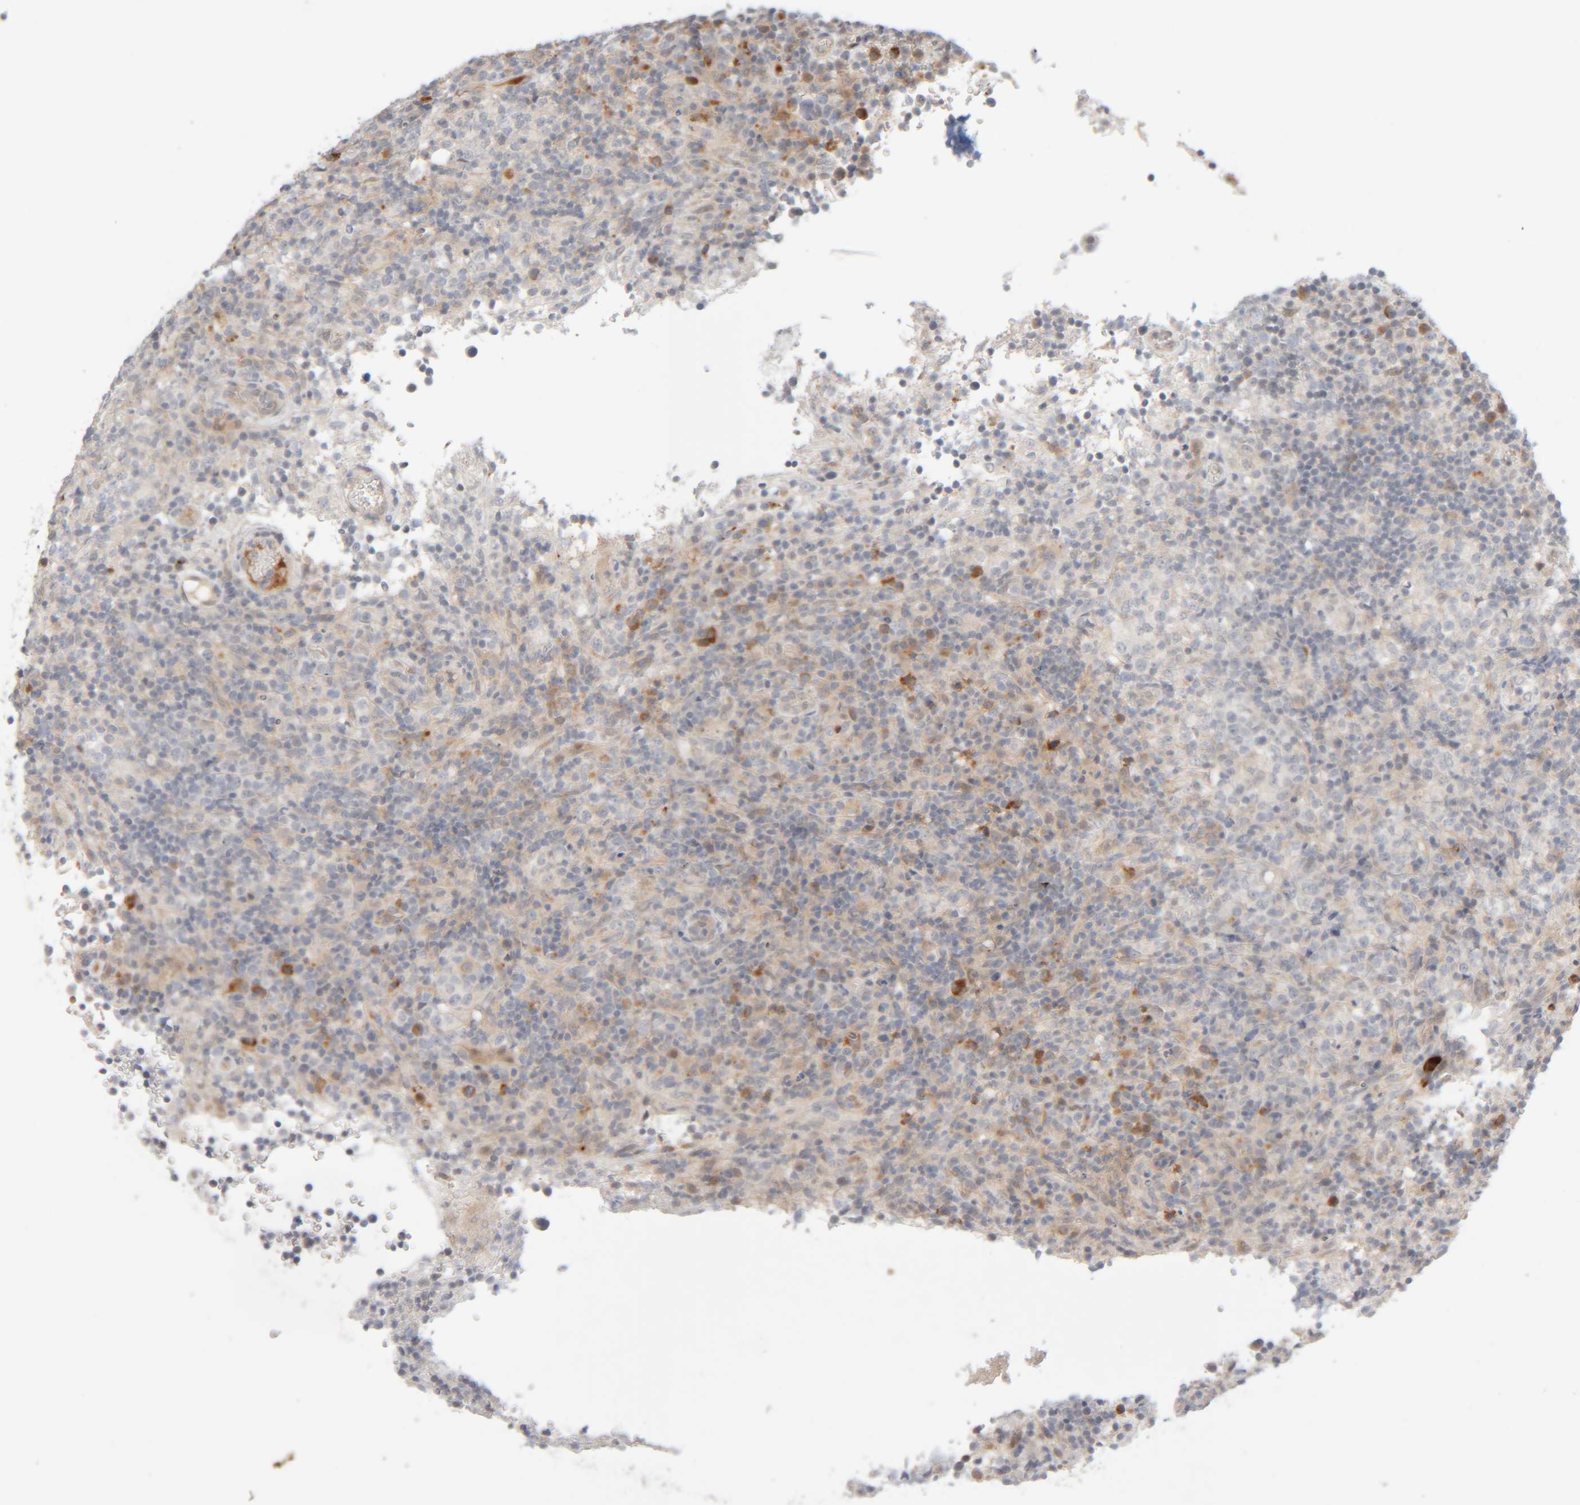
{"staining": {"intensity": "weak", "quantity": "<25%", "location": "cytoplasmic/membranous"}, "tissue": "lymphoma", "cell_type": "Tumor cells", "image_type": "cancer", "snomed": [{"axis": "morphology", "description": "Malignant lymphoma, non-Hodgkin's type, High grade"}, {"axis": "topography", "description": "Lymph node"}], "caption": "Malignant lymphoma, non-Hodgkin's type (high-grade) stained for a protein using immunohistochemistry displays no positivity tumor cells.", "gene": "CHKA", "patient": {"sex": "female", "age": 76}}